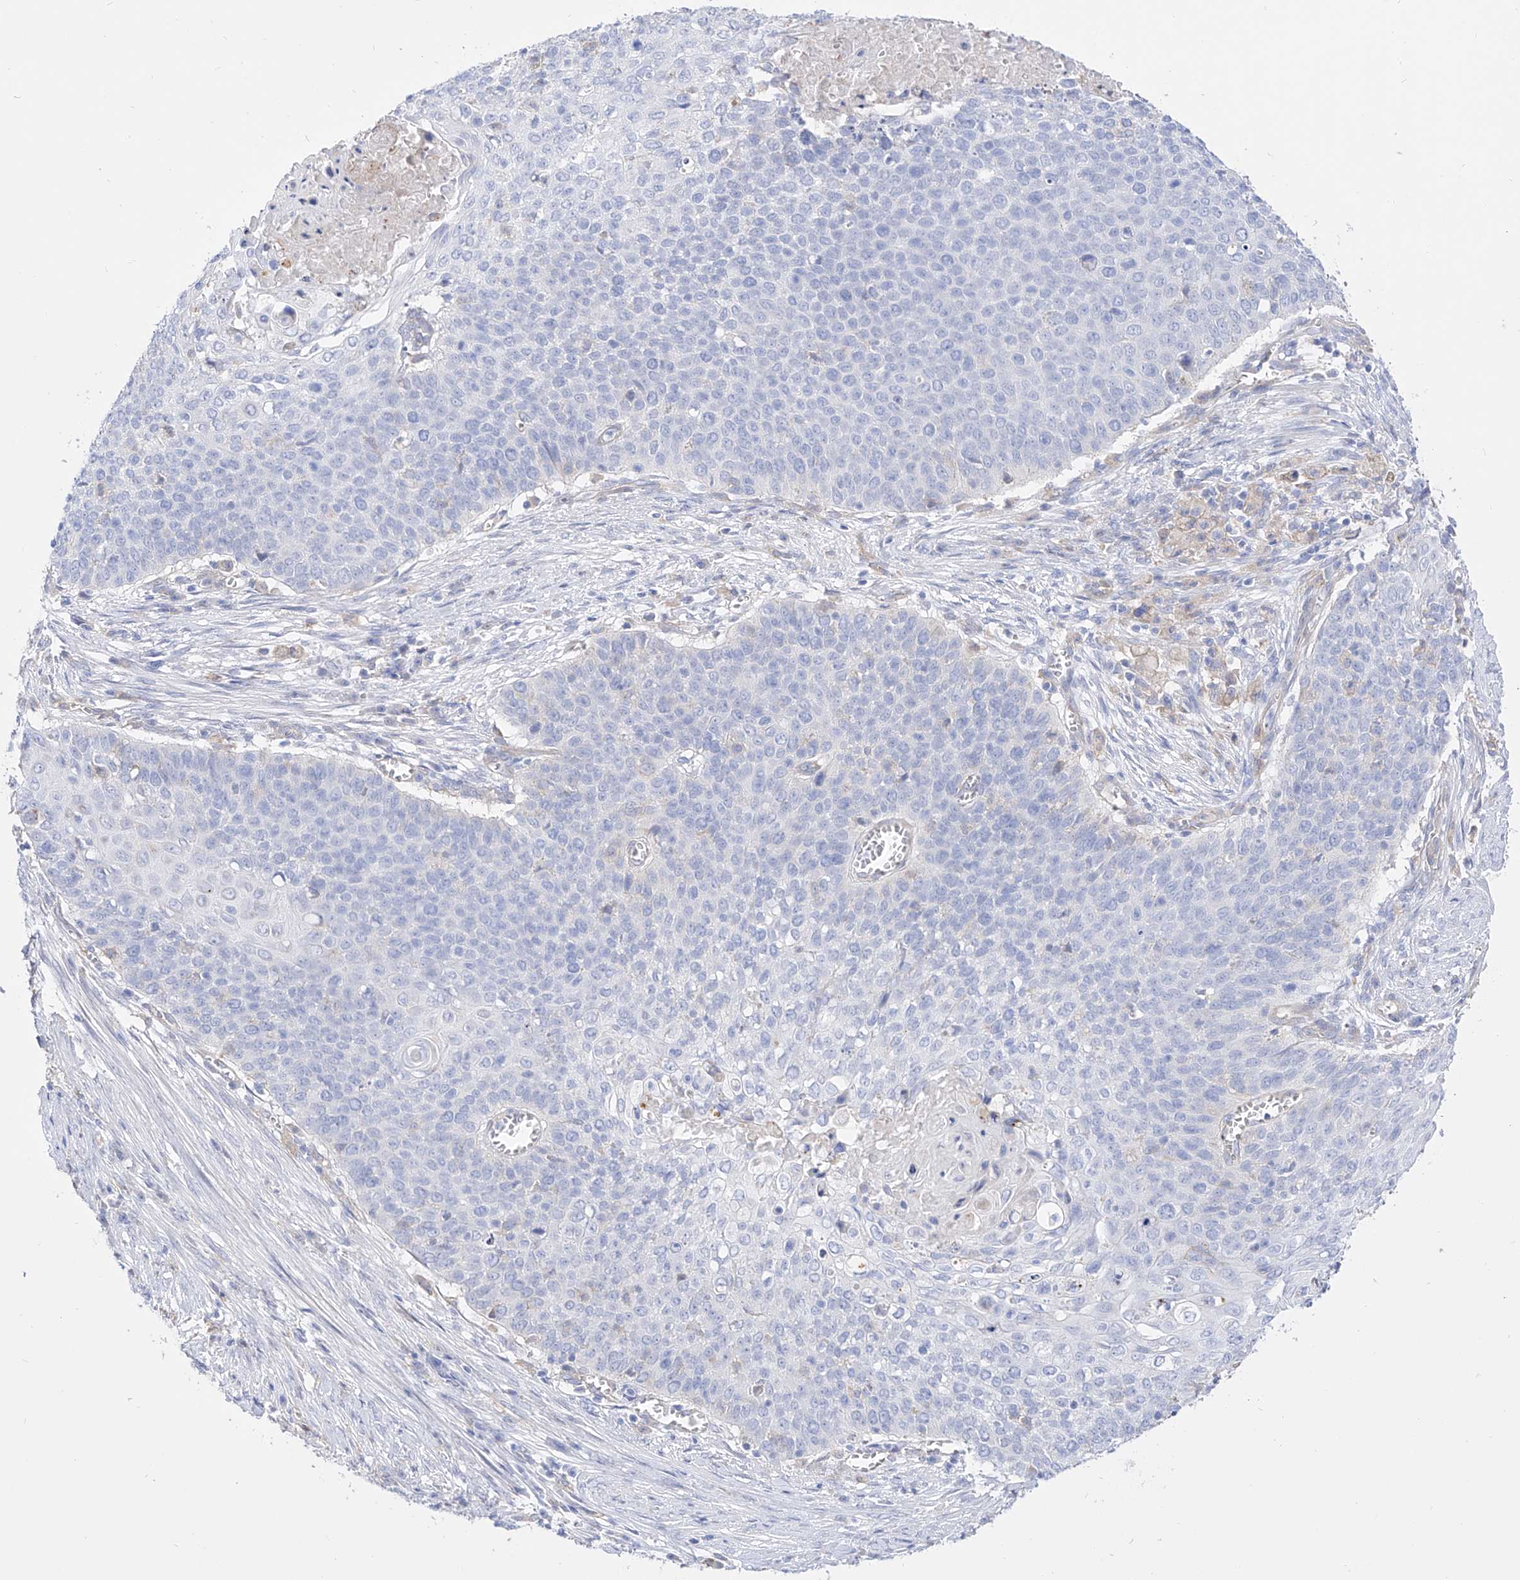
{"staining": {"intensity": "negative", "quantity": "none", "location": "none"}, "tissue": "cervical cancer", "cell_type": "Tumor cells", "image_type": "cancer", "snomed": [{"axis": "morphology", "description": "Squamous cell carcinoma, NOS"}, {"axis": "topography", "description": "Cervix"}], "caption": "Immunohistochemistry (IHC) image of human cervical cancer stained for a protein (brown), which reveals no staining in tumor cells.", "gene": "ZNF653", "patient": {"sex": "female", "age": 39}}